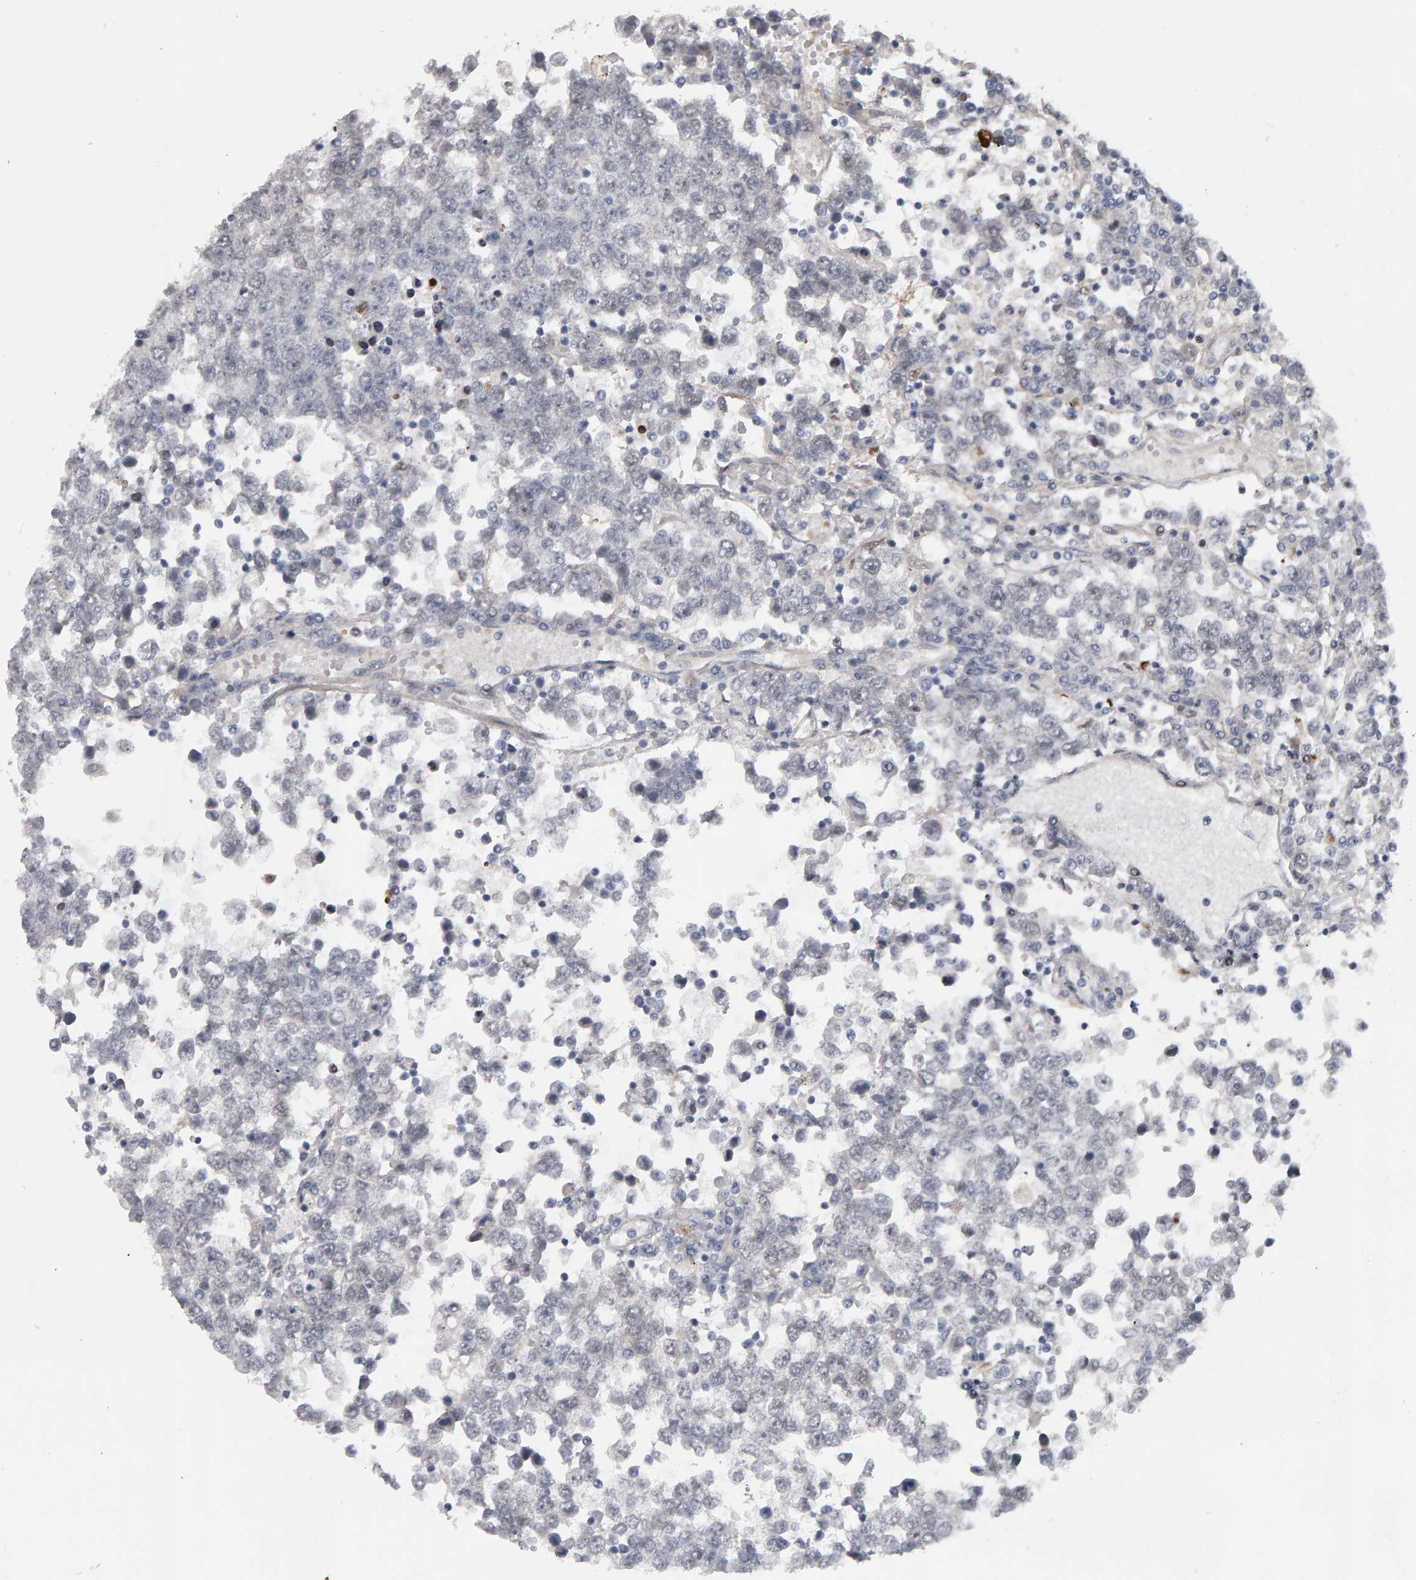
{"staining": {"intensity": "negative", "quantity": "none", "location": "none"}, "tissue": "testis cancer", "cell_type": "Tumor cells", "image_type": "cancer", "snomed": [{"axis": "morphology", "description": "Seminoma, NOS"}, {"axis": "topography", "description": "Testis"}], "caption": "The photomicrograph exhibits no staining of tumor cells in testis cancer (seminoma).", "gene": "IPO8", "patient": {"sex": "male", "age": 65}}